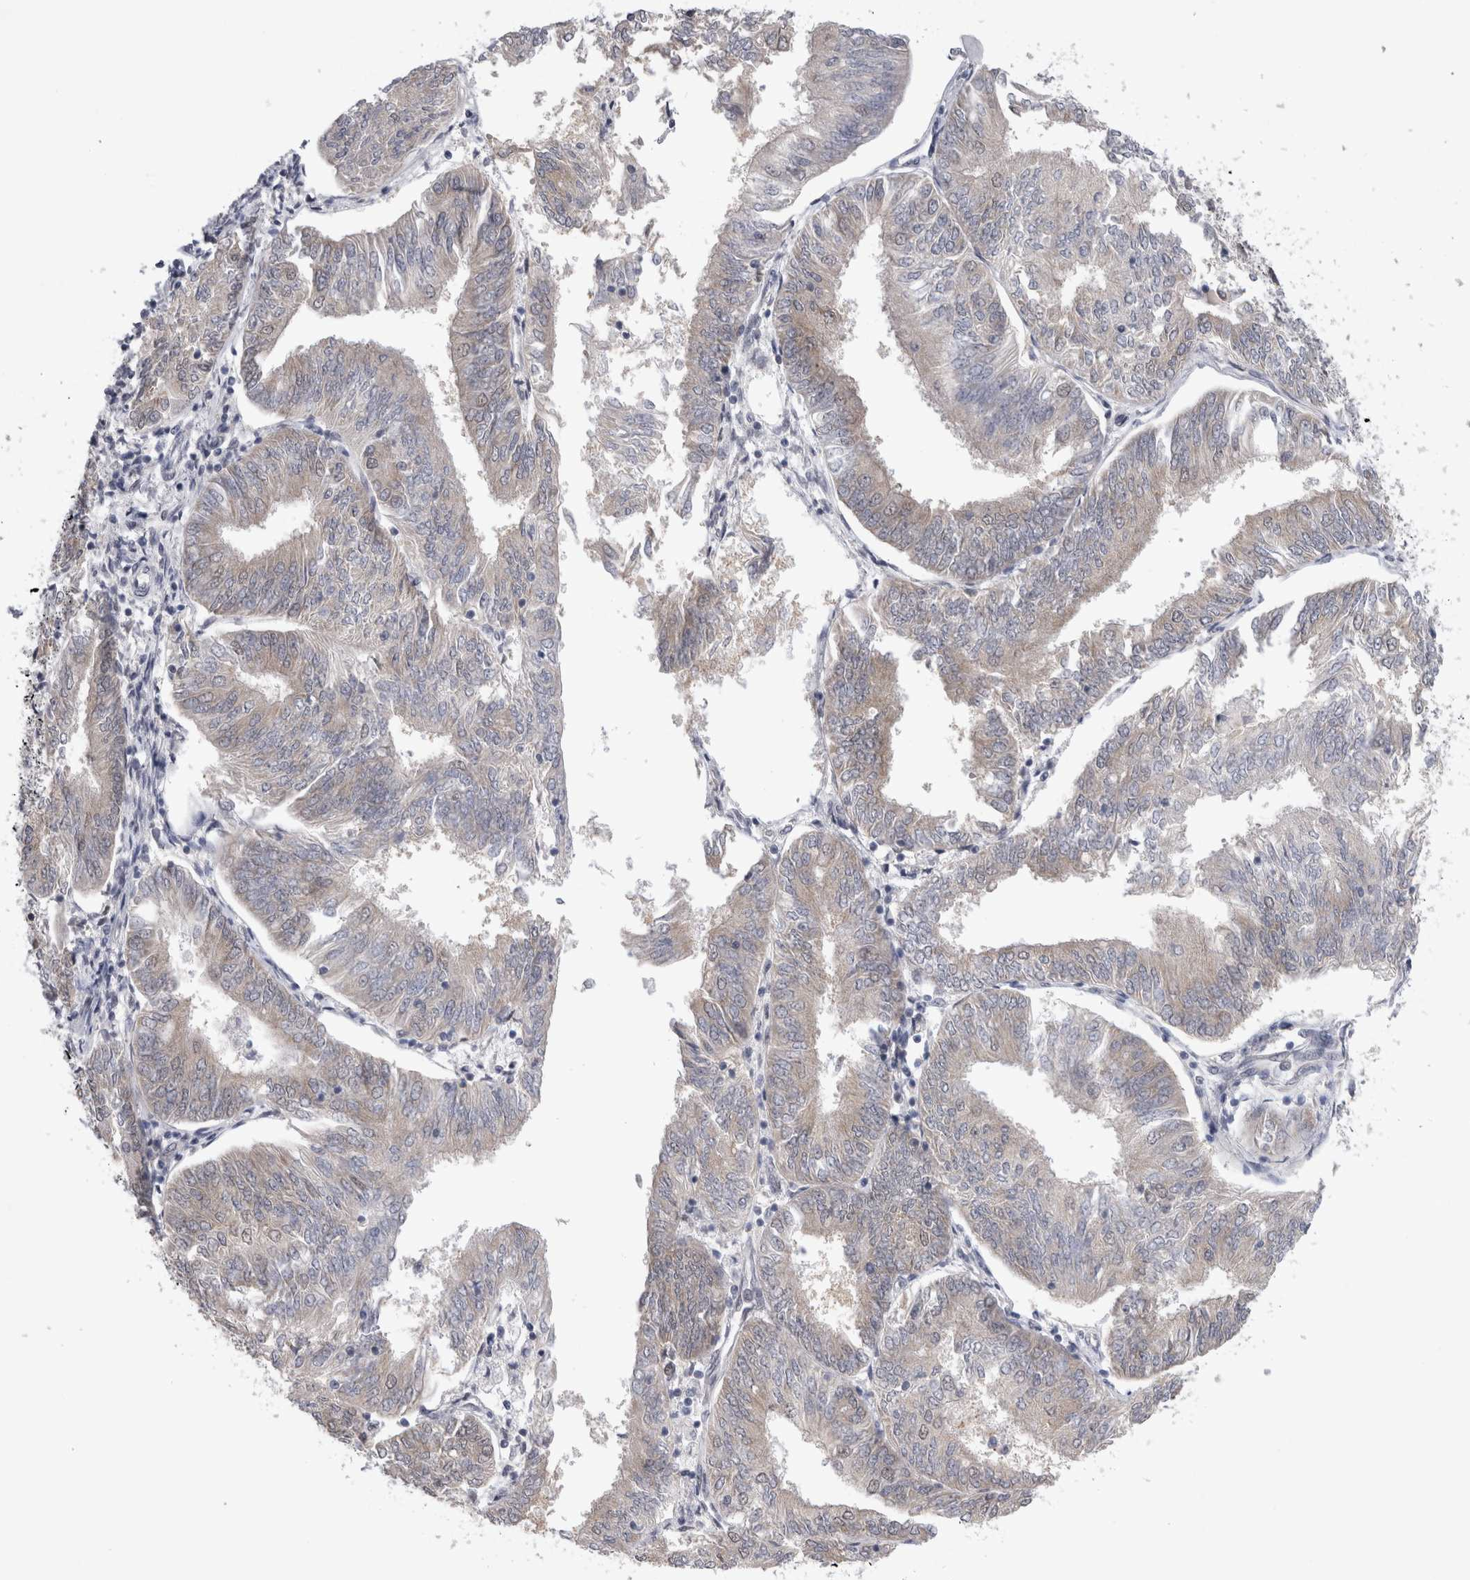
{"staining": {"intensity": "negative", "quantity": "none", "location": "none"}, "tissue": "endometrial cancer", "cell_type": "Tumor cells", "image_type": "cancer", "snomed": [{"axis": "morphology", "description": "Adenocarcinoma, NOS"}, {"axis": "topography", "description": "Endometrium"}], "caption": "High magnification brightfield microscopy of endometrial adenocarcinoma stained with DAB (brown) and counterstained with hematoxylin (blue): tumor cells show no significant expression. The staining is performed using DAB (3,3'-diaminobenzidine) brown chromogen with nuclei counter-stained in using hematoxylin.", "gene": "API5", "patient": {"sex": "female", "age": 58}}